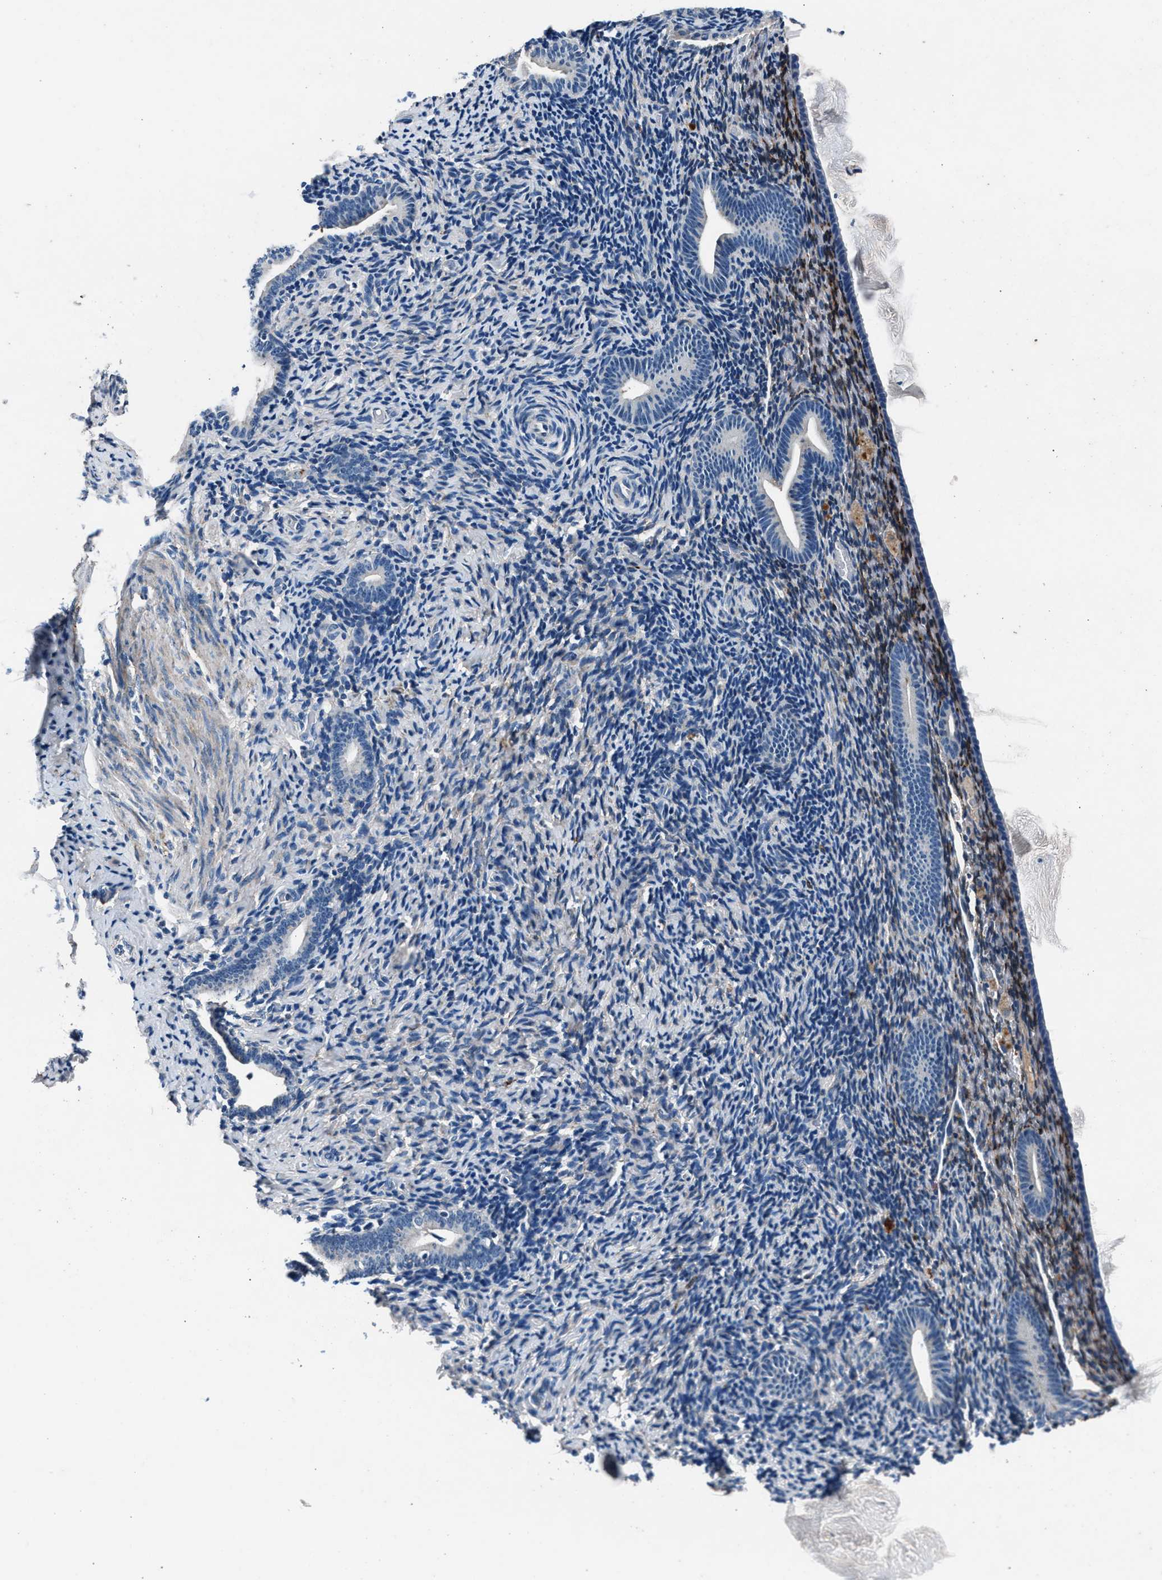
{"staining": {"intensity": "weak", "quantity": "<25%", "location": "cytoplasmic/membranous"}, "tissue": "endometrium", "cell_type": "Cells in endometrial stroma", "image_type": "normal", "snomed": [{"axis": "morphology", "description": "Normal tissue, NOS"}, {"axis": "topography", "description": "Endometrium"}], "caption": "This is an immunohistochemistry photomicrograph of unremarkable human endometrium. There is no positivity in cells in endometrial stroma.", "gene": "DENND6B", "patient": {"sex": "female", "age": 51}}